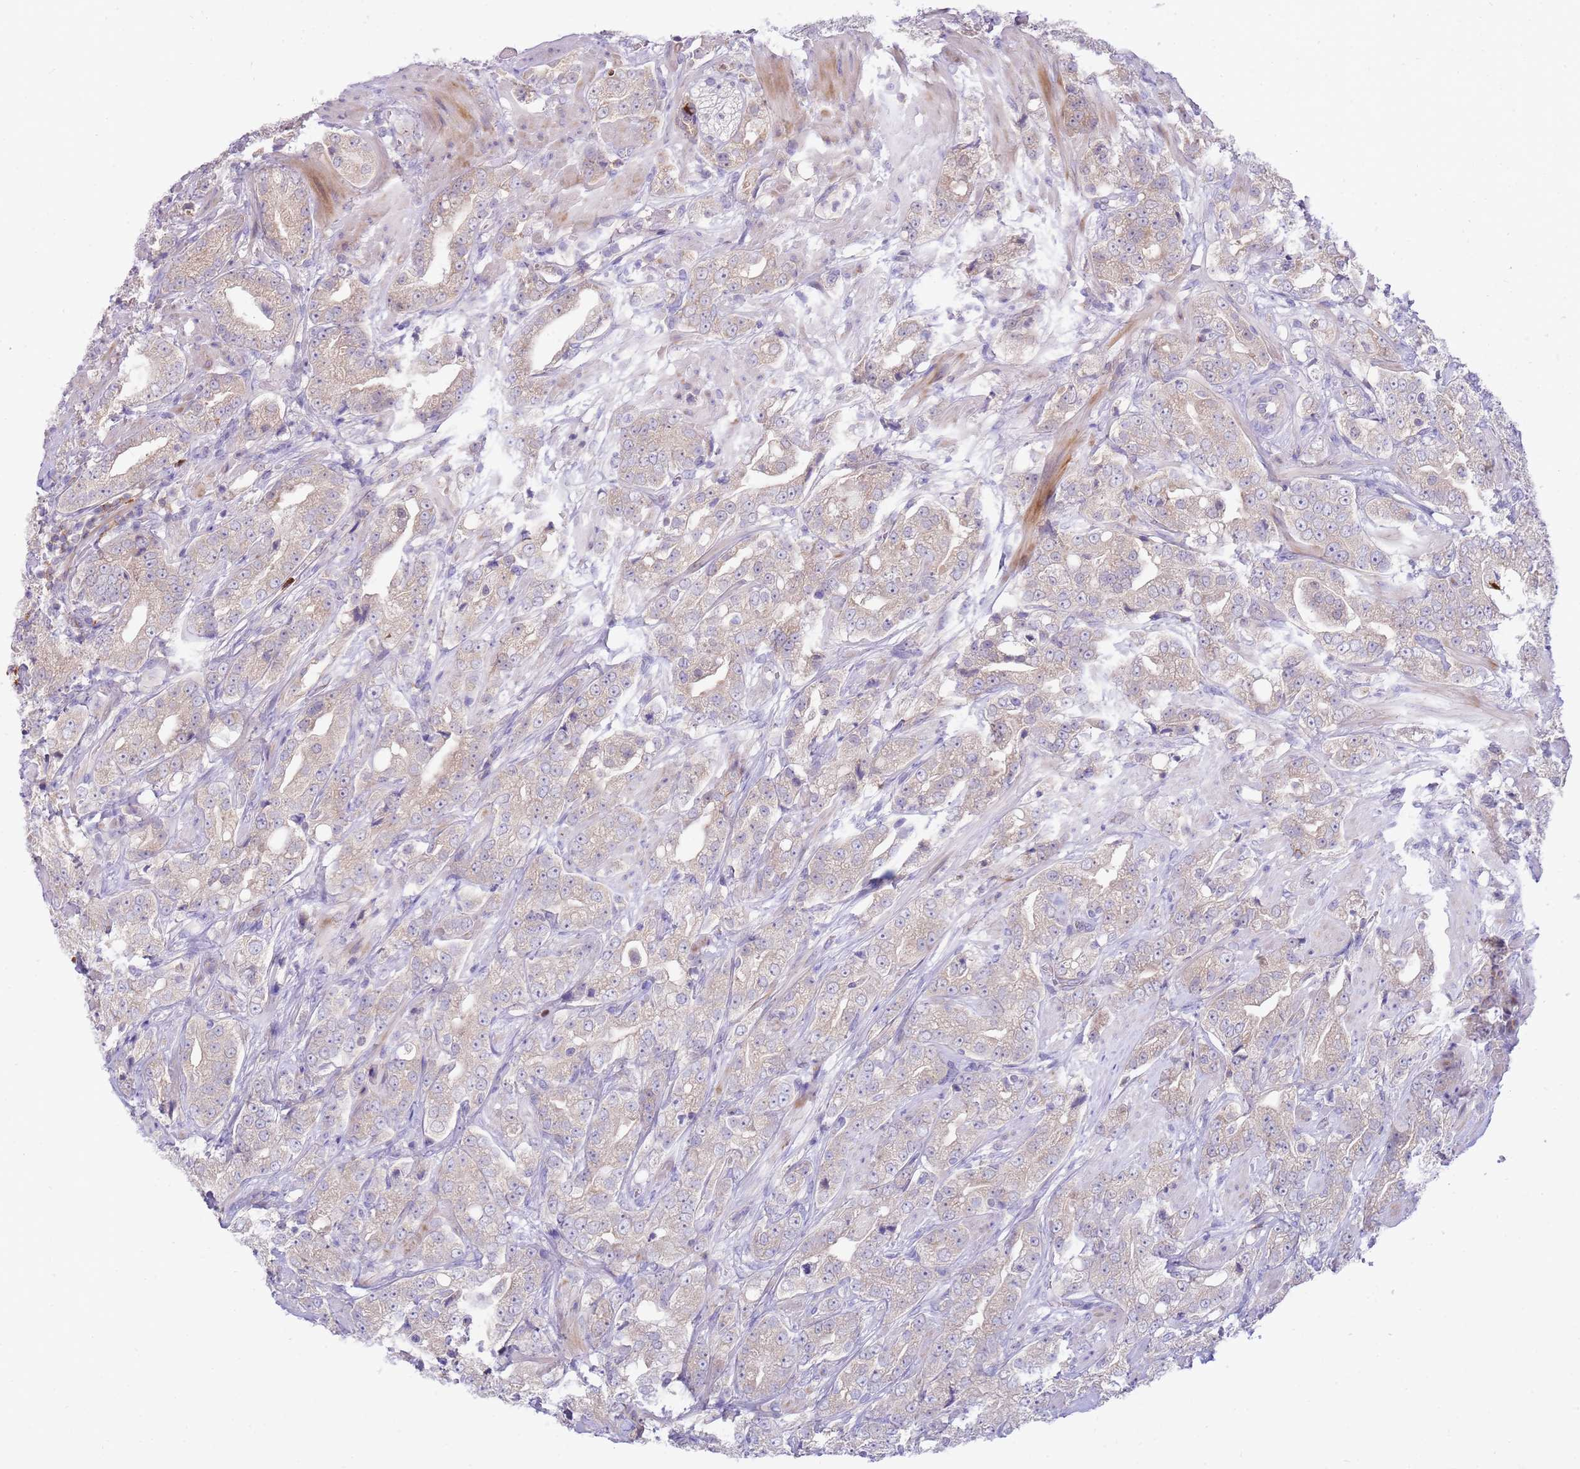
{"staining": {"intensity": "weak", "quantity": ">75%", "location": "cytoplasmic/membranous"}, "tissue": "prostate cancer", "cell_type": "Tumor cells", "image_type": "cancer", "snomed": [{"axis": "morphology", "description": "Adenocarcinoma, Low grade"}, {"axis": "topography", "description": "Prostate"}], "caption": "Human low-grade adenocarcinoma (prostate) stained for a protein (brown) reveals weak cytoplasmic/membranous positive staining in about >75% of tumor cells.", "gene": "STK25", "patient": {"sex": "male", "age": 67}}